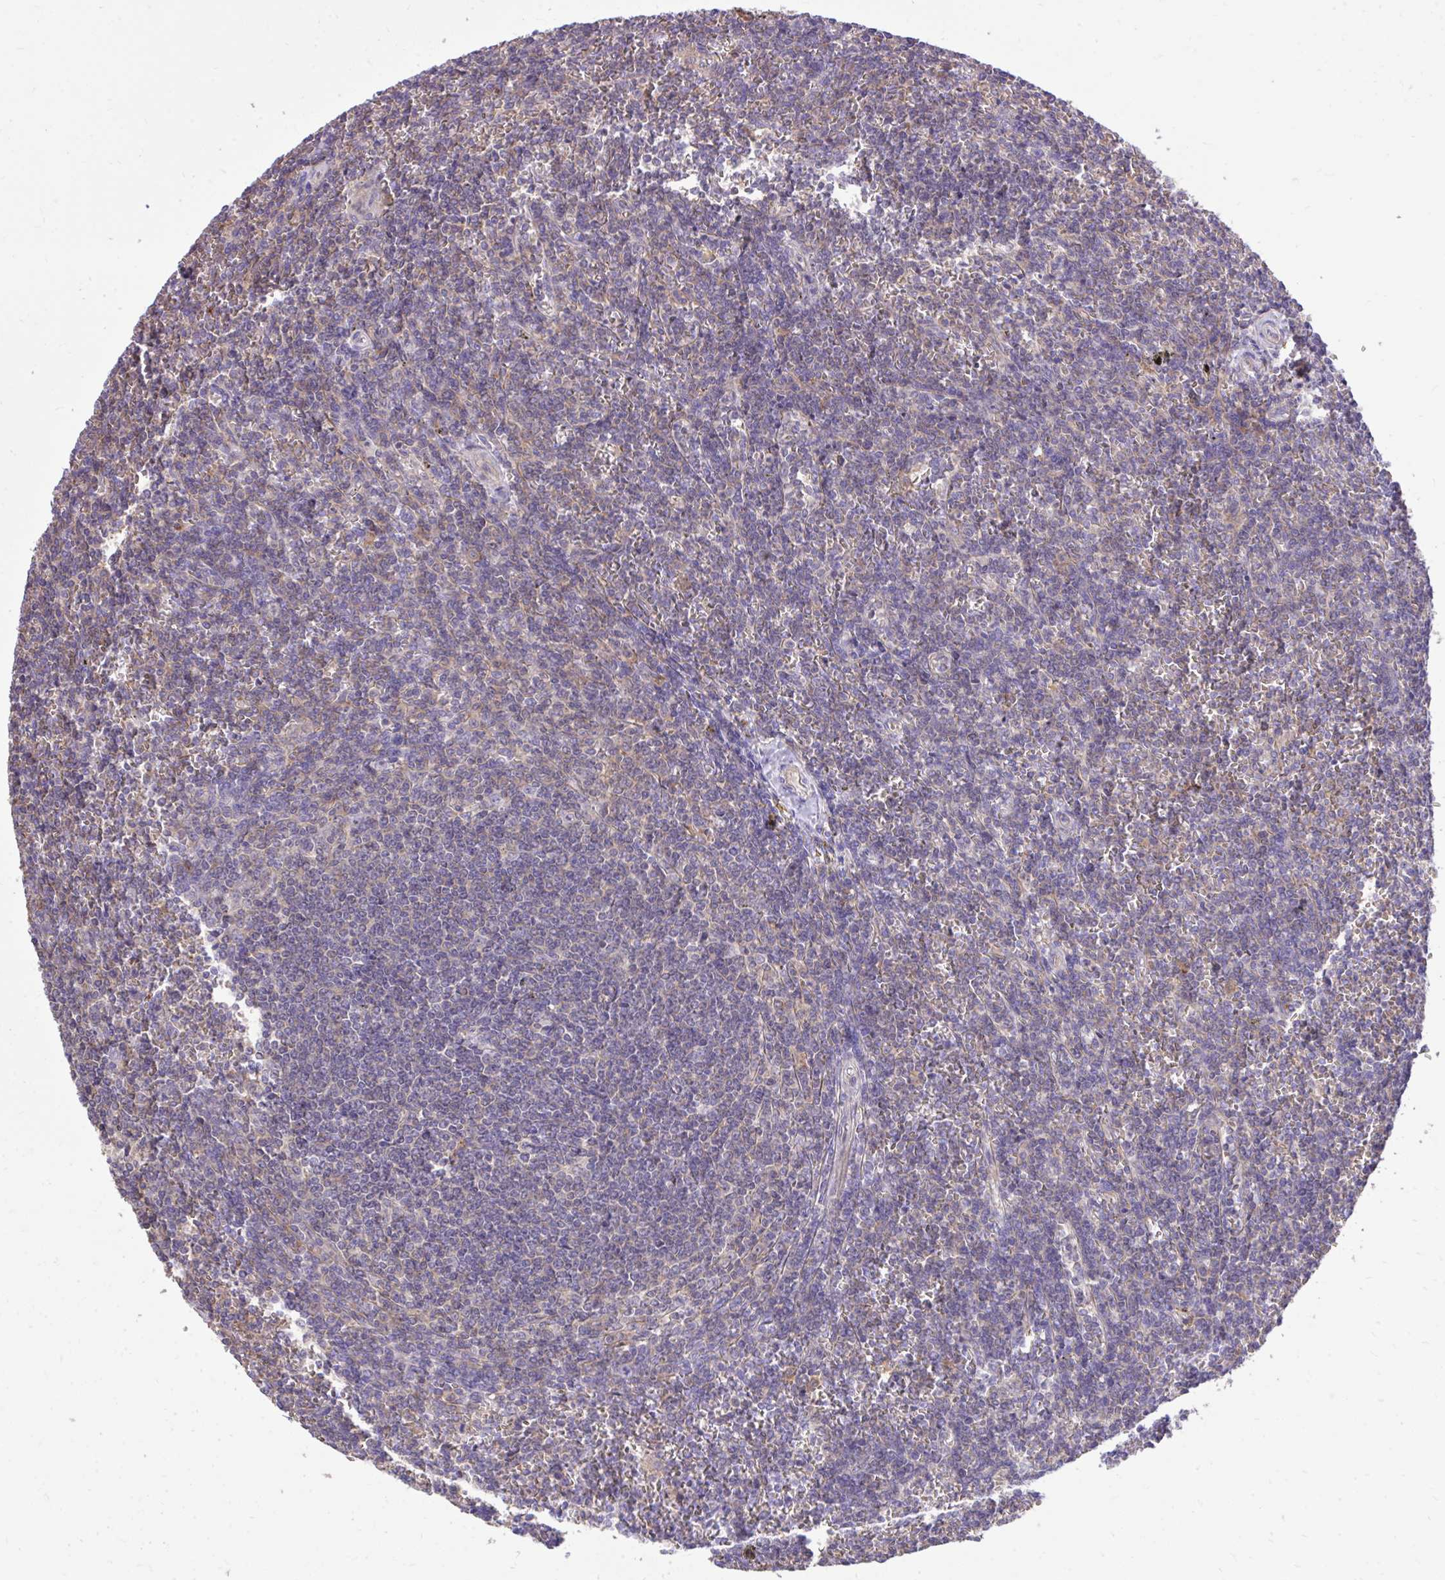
{"staining": {"intensity": "negative", "quantity": "none", "location": "none"}, "tissue": "lymphoma", "cell_type": "Tumor cells", "image_type": "cancer", "snomed": [{"axis": "morphology", "description": "Malignant lymphoma, non-Hodgkin's type, Low grade"}, {"axis": "topography", "description": "Spleen"}], "caption": "This histopathology image is of malignant lymphoma, non-Hodgkin's type (low-grade) stained with immunohistochemistry (IHC) to label a protein in brown with the nuclei are counter-stained blue. There is no expression in tumor cells.", "gene": "IGFL2", "patient": {"sex": "male", "age": 78}}